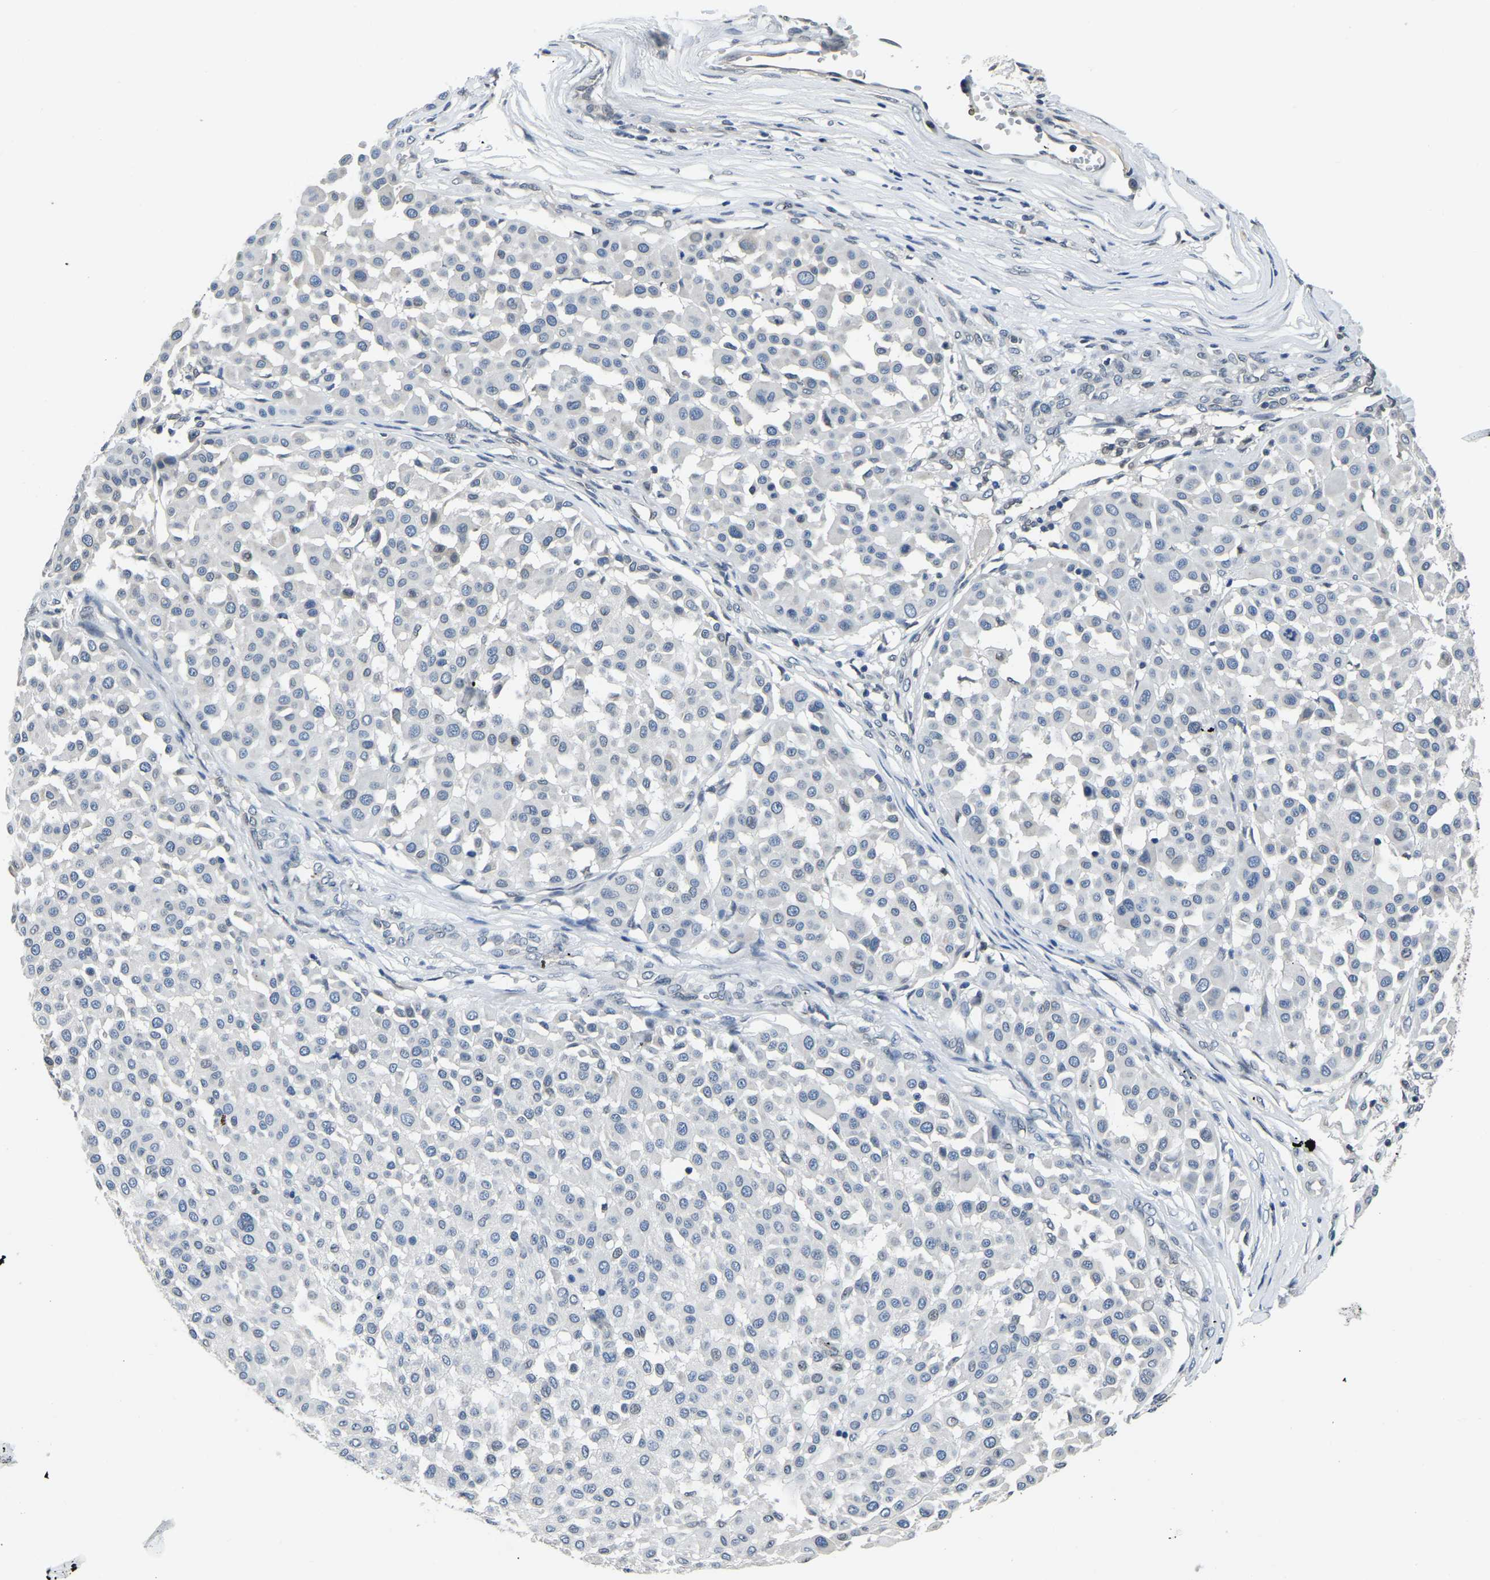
{"staining": {"intensity": "negative", "quantity": "none", "location": "none"}, "tissue": "melanoma", "cell_type": "Tumor cells", "image_type": "cancer", "snomed": [{"axis": "morphology", "description": "Malignant melanoma, Metastatic site"}, {"axis": "topography", "description": "Soft tissue"}], "caption": "Human malignant melanoma (metastatic site) stained for a protein using immunohistochemistry (IHC) displays no expression in tumor cells.", "gene": "RANBP2", "patient": {"sex": "male", "age": 41}}